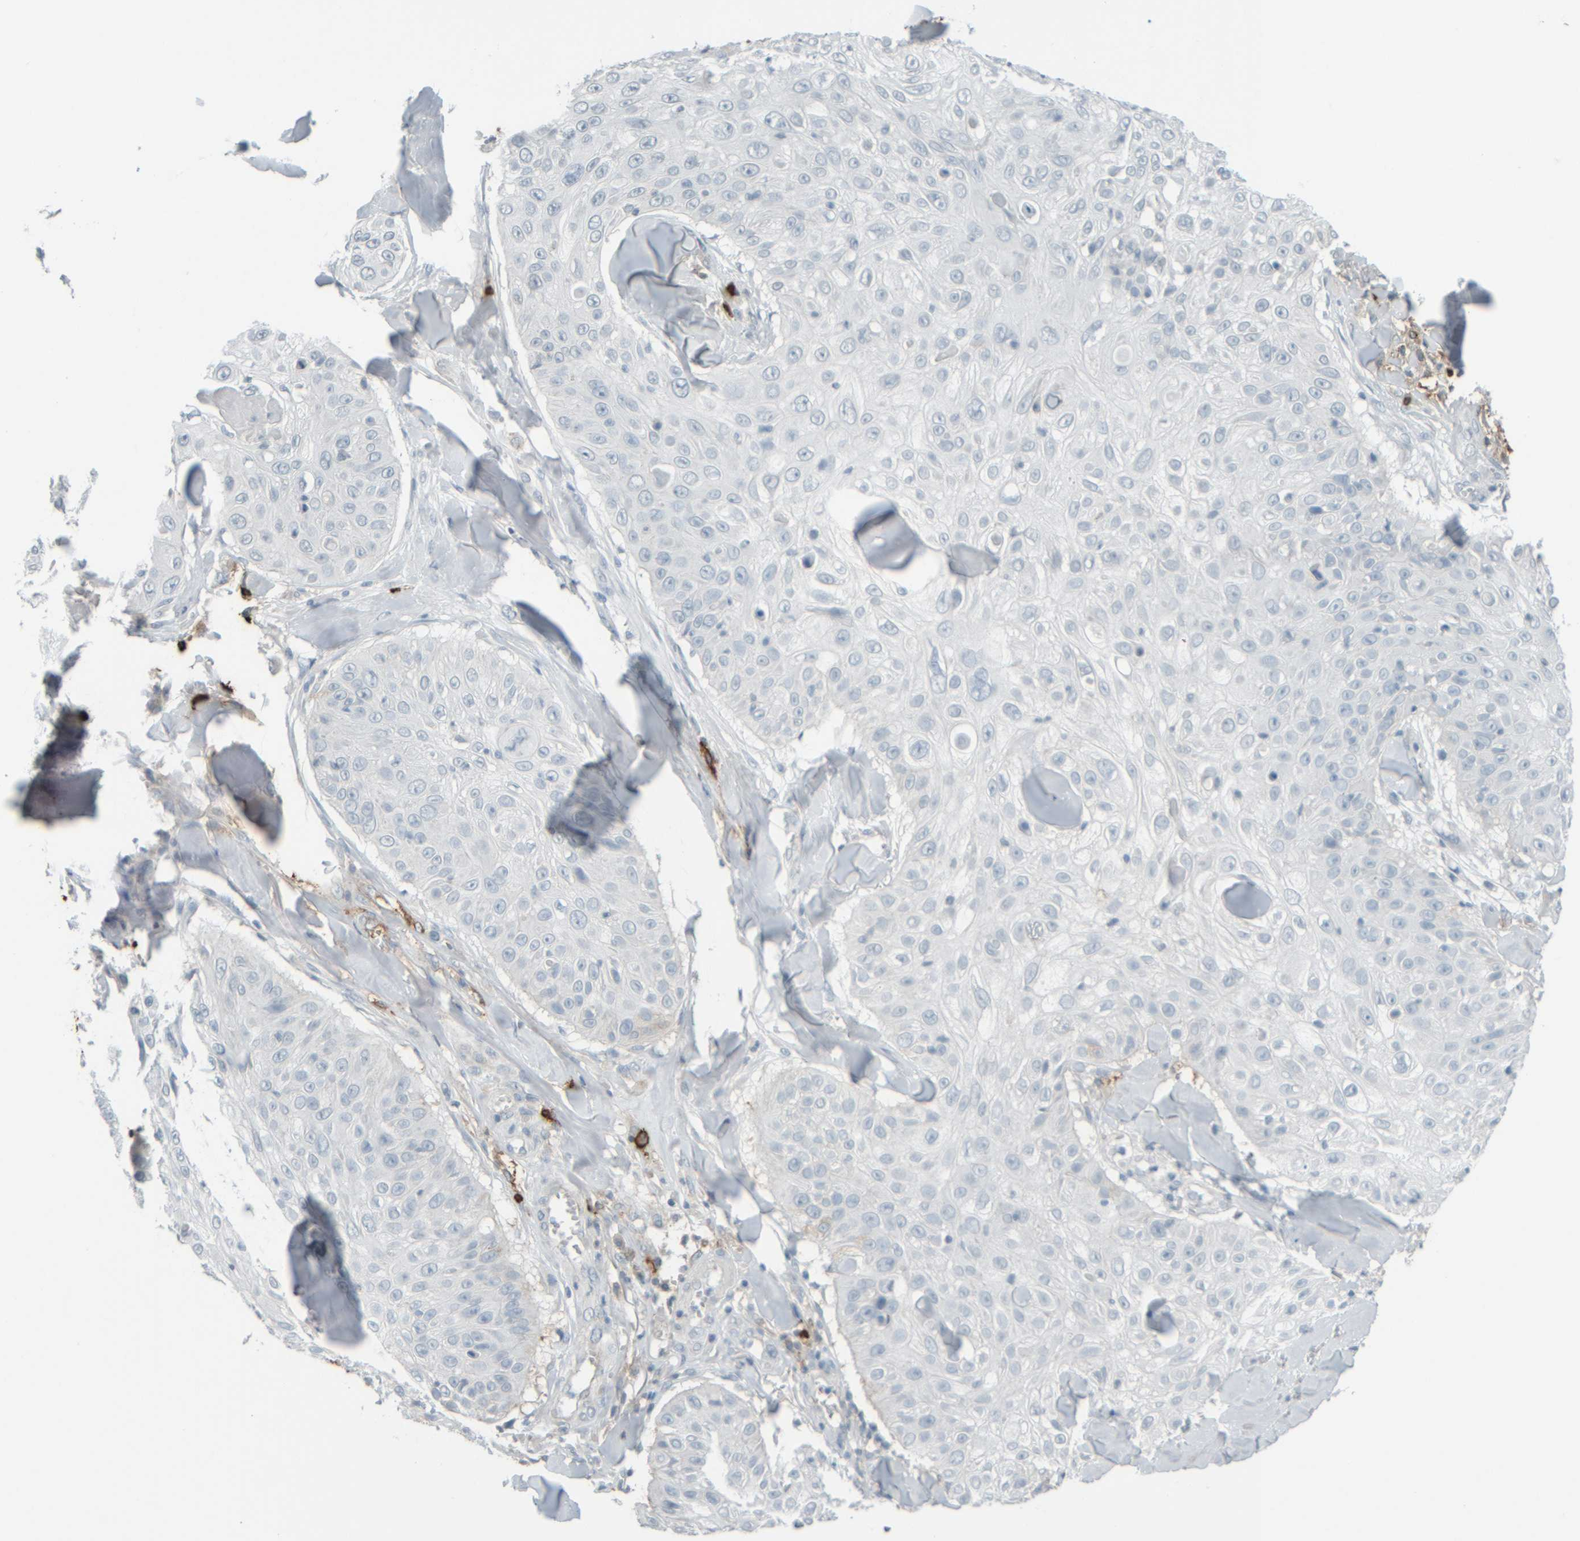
{"staining": {"intensity": "negative", "quantity": "none", "location": "none"}, "tissue": "skin cancer", "cell_type": "Tumor cells", "image_type": "cancer", "snomed": [{"axis": "morphology", "description": "Squamous cell carcinoma, NOS"}, {"axis": "topography", "description": "Skin"}], "caption": "Squamous cell carcinoma (skin) stained for a protein using immunohistochemistry exhibits no positivity tumor cells.", "gene": "TPSAB1", "patient": {"sex": "male", "age": 86}}